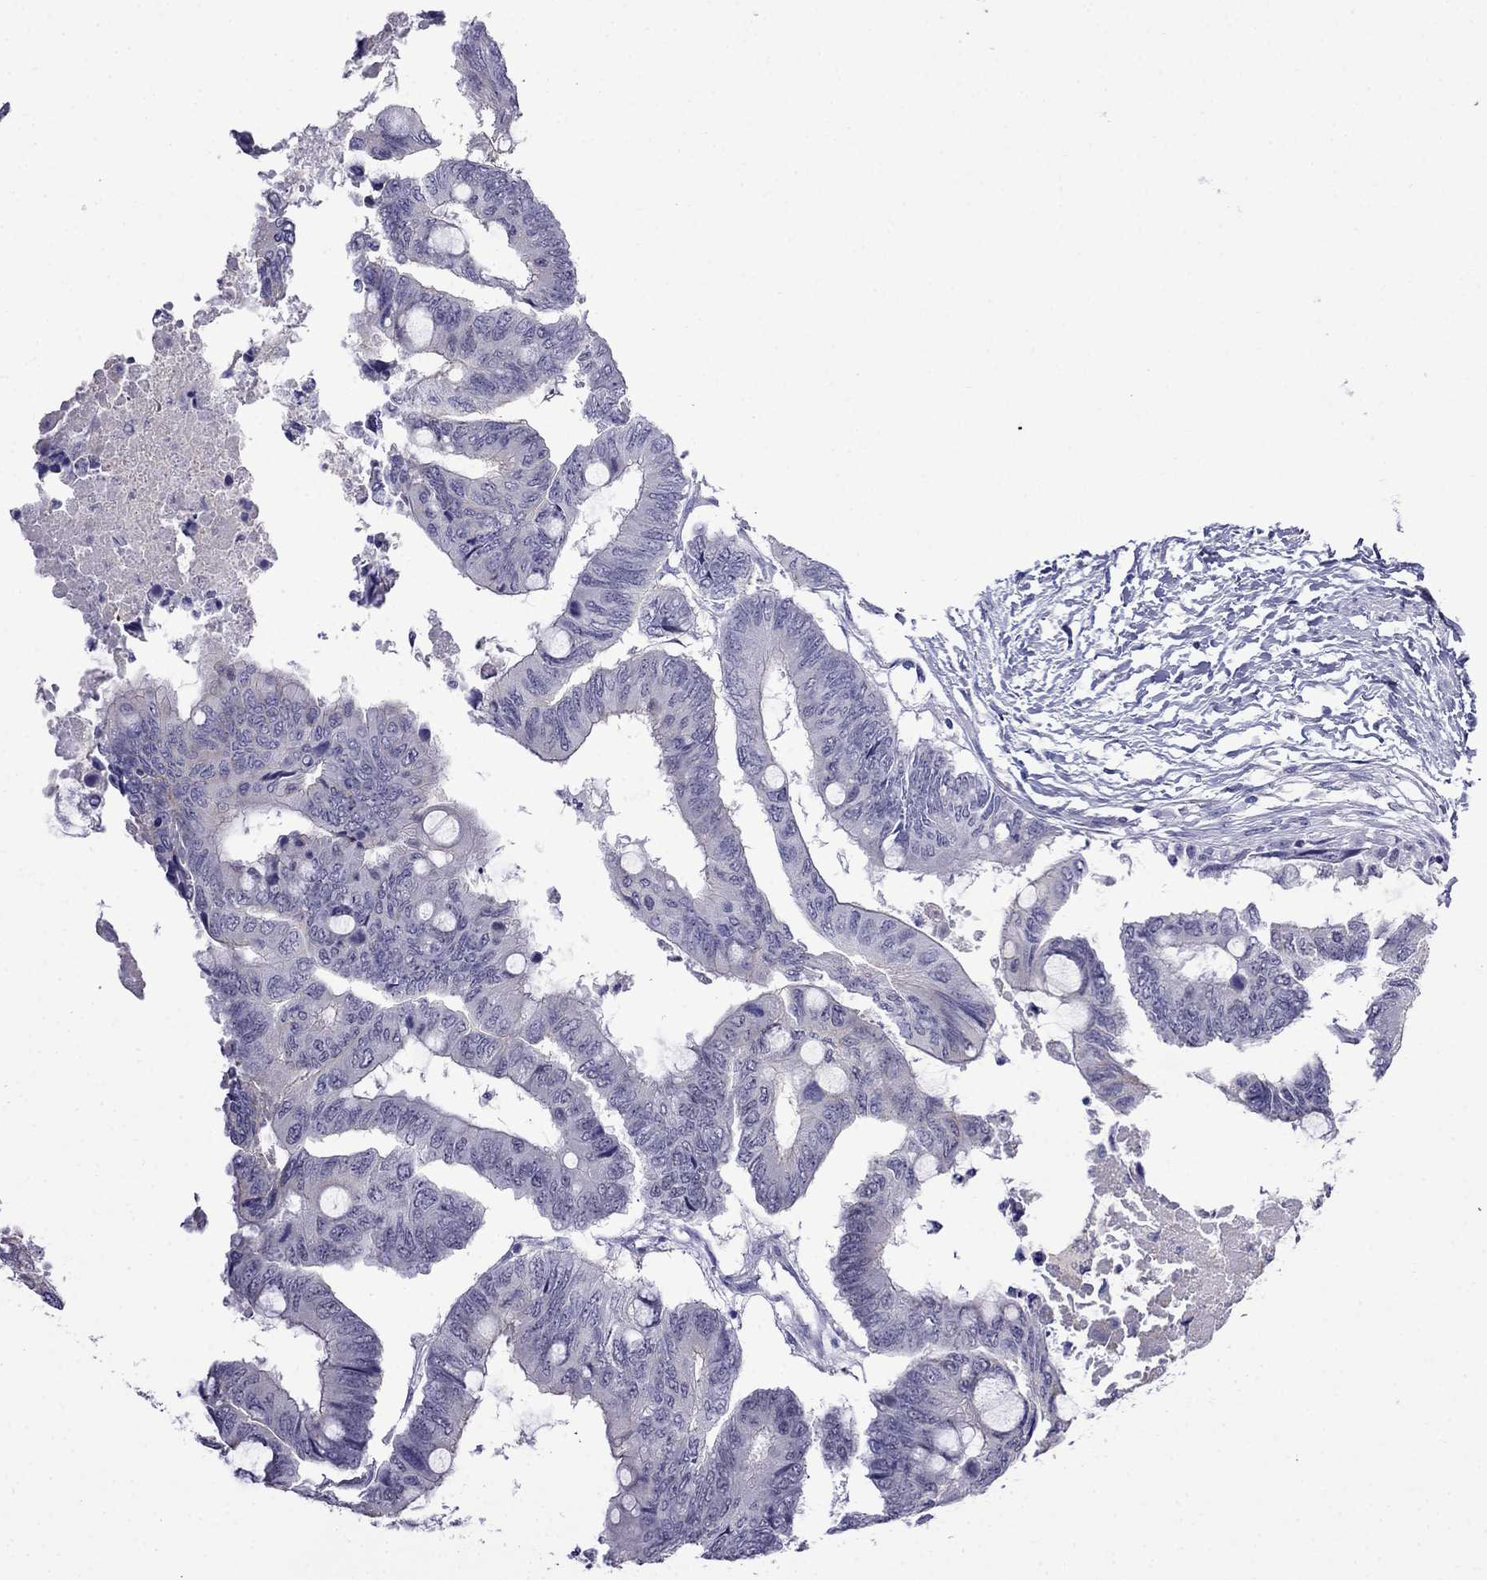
{"staining": {"intensity": "negative", "quantity": "none", "location": "none"}, "tissue": "colorectal cancer", "cell_type": "Tumor cells", "image_type": "cancer", "snomed": [{"axis": "morphology", "description": "Normal tissue, NOS"}, {"axis": "morphology", "description": "Adenocarcinoma, NOS"}, {"axis": "topography", "description": "Rectum"}, {"axis": "topography", "description": "Peripheral nerve tissue"}], "caption": "Immunohistochemical staining of human colorectal cancer (adenocarcinoma) reveals no significant expression in tumor cells.", "gene": "MGP", "patient": {"sex": "male", "age": 92}}